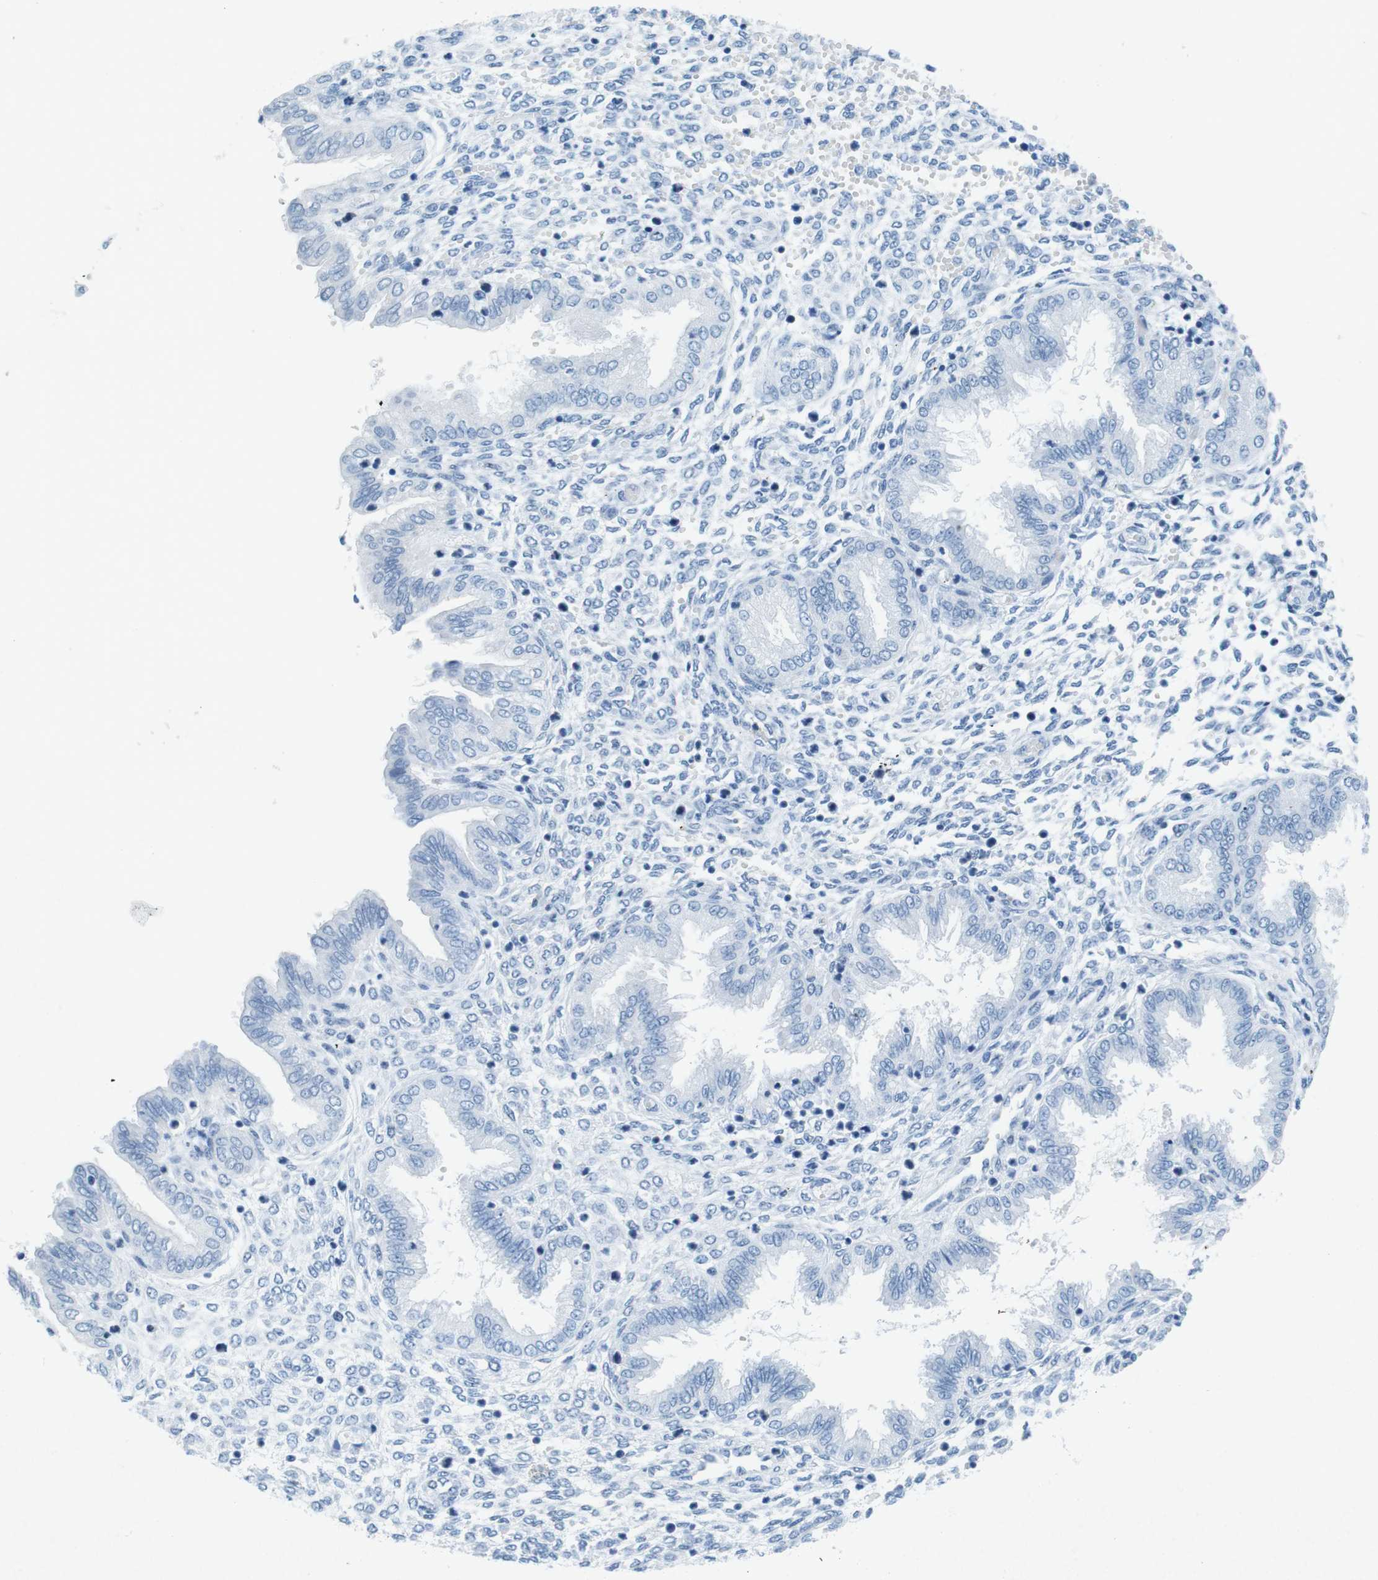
{"staining": {"intensity": "negative", "quantity": "none", "location": "none"}, "tissue": "endometrium", "cell_type": "Cells in endometrial stroma", "image_type": "normal", "snomed": [{"axis": "morphology", "description": "Normal tissue, NOS"}, {"axis": "topography", "description": "Endometrium"}], "caption": "Cells in endometrial stroma show no significant protein positivity in unremarkable endometrium.", "gene": "CTAG1B", "patient": {"sex": "female", "age": 33}}